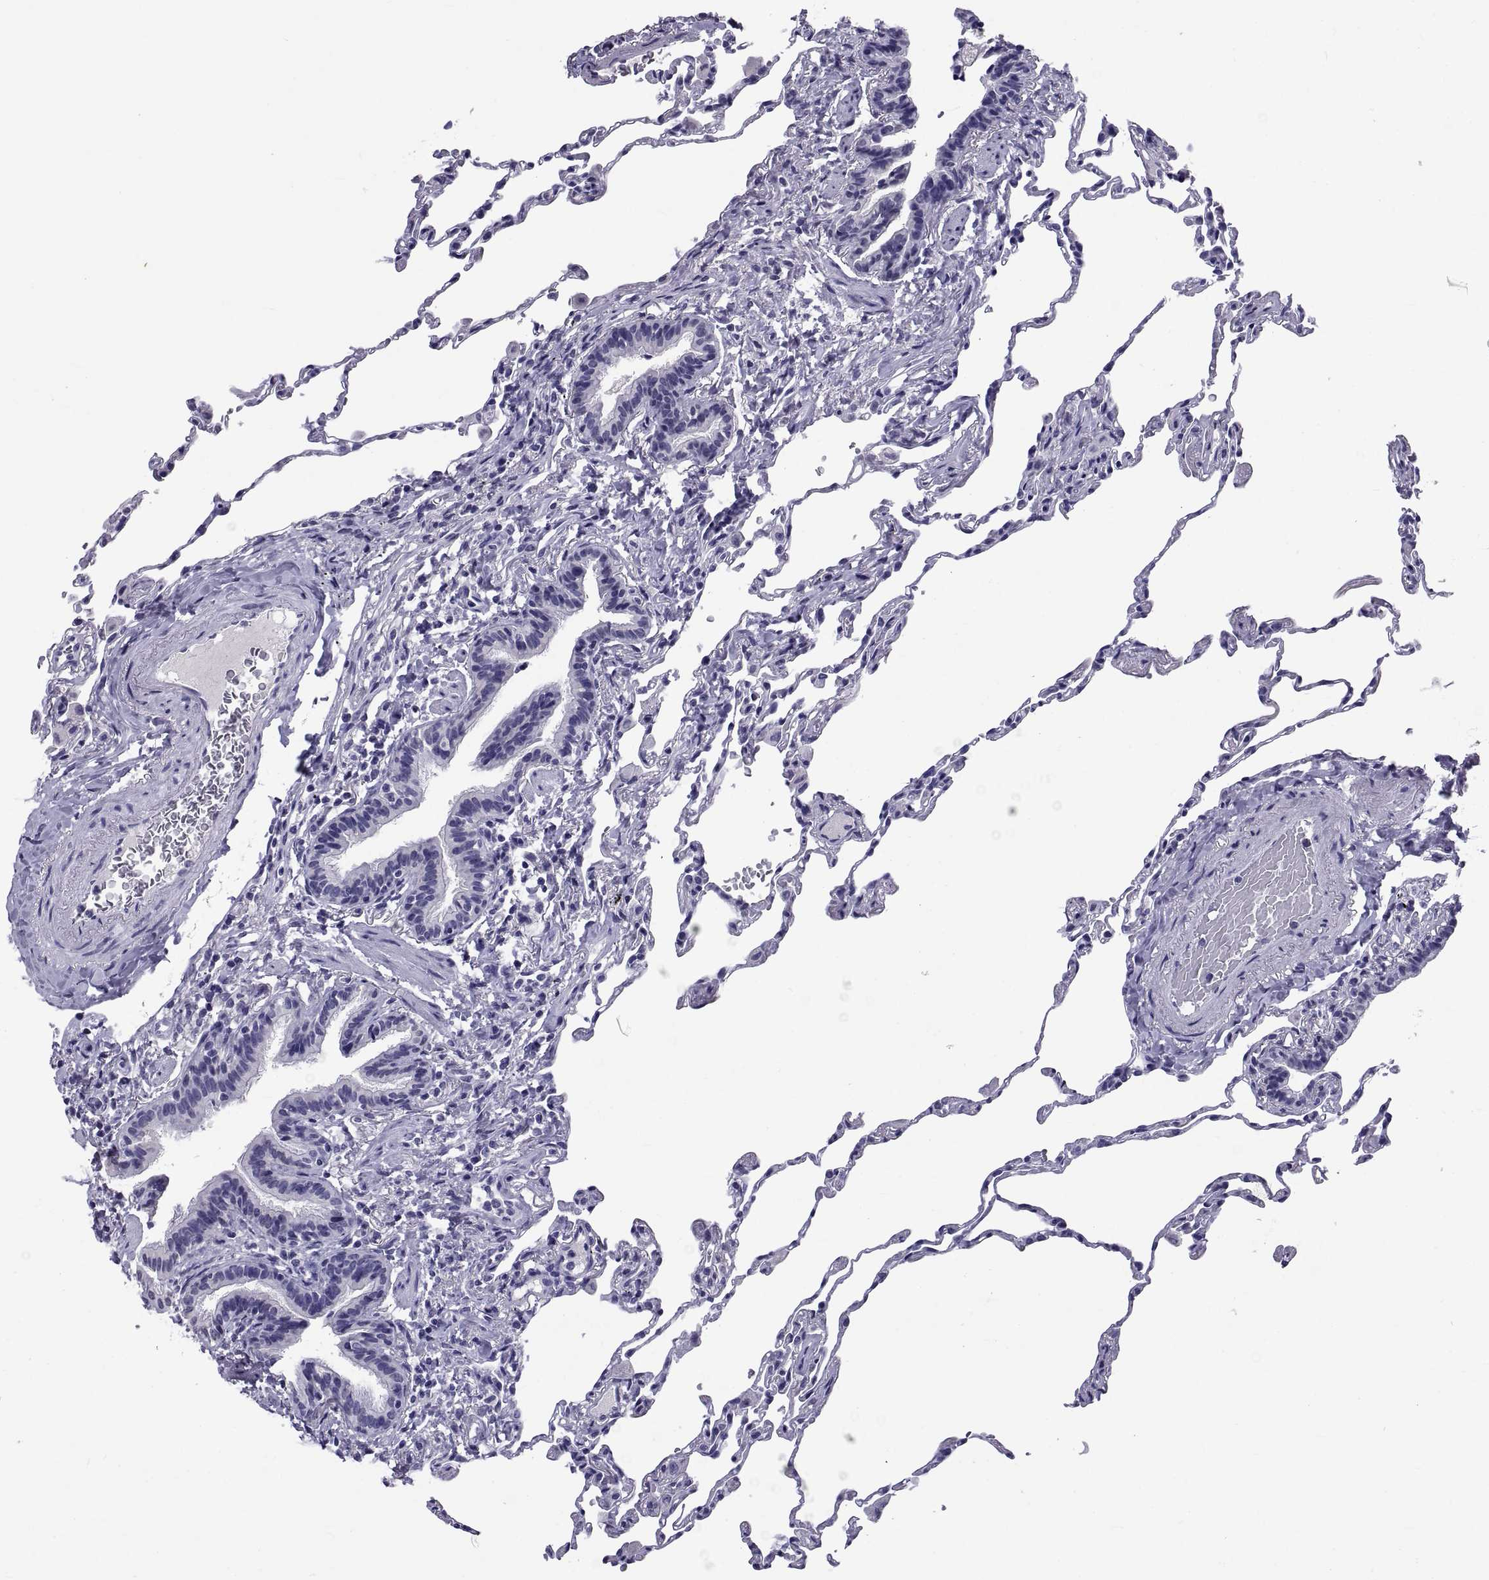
{"staining": {"intensity": "negative", "quantity": "none", "location": "none"}, "tissue": "lung", "cell_type": "Alveolar cells", "image_type": "normal", "snomed": [{"axis": "morphology", "description": "Normal tissue, NOS"}, {"axis": "topography", "description": "Lung"}], "caption": "Immunohistochemistry image of normal human lung stained for a protein (brown), which displays no positivity in alveolar cells.", "gene": "TGFBR3L", "patient": {"sex": "female", "age": 57}}